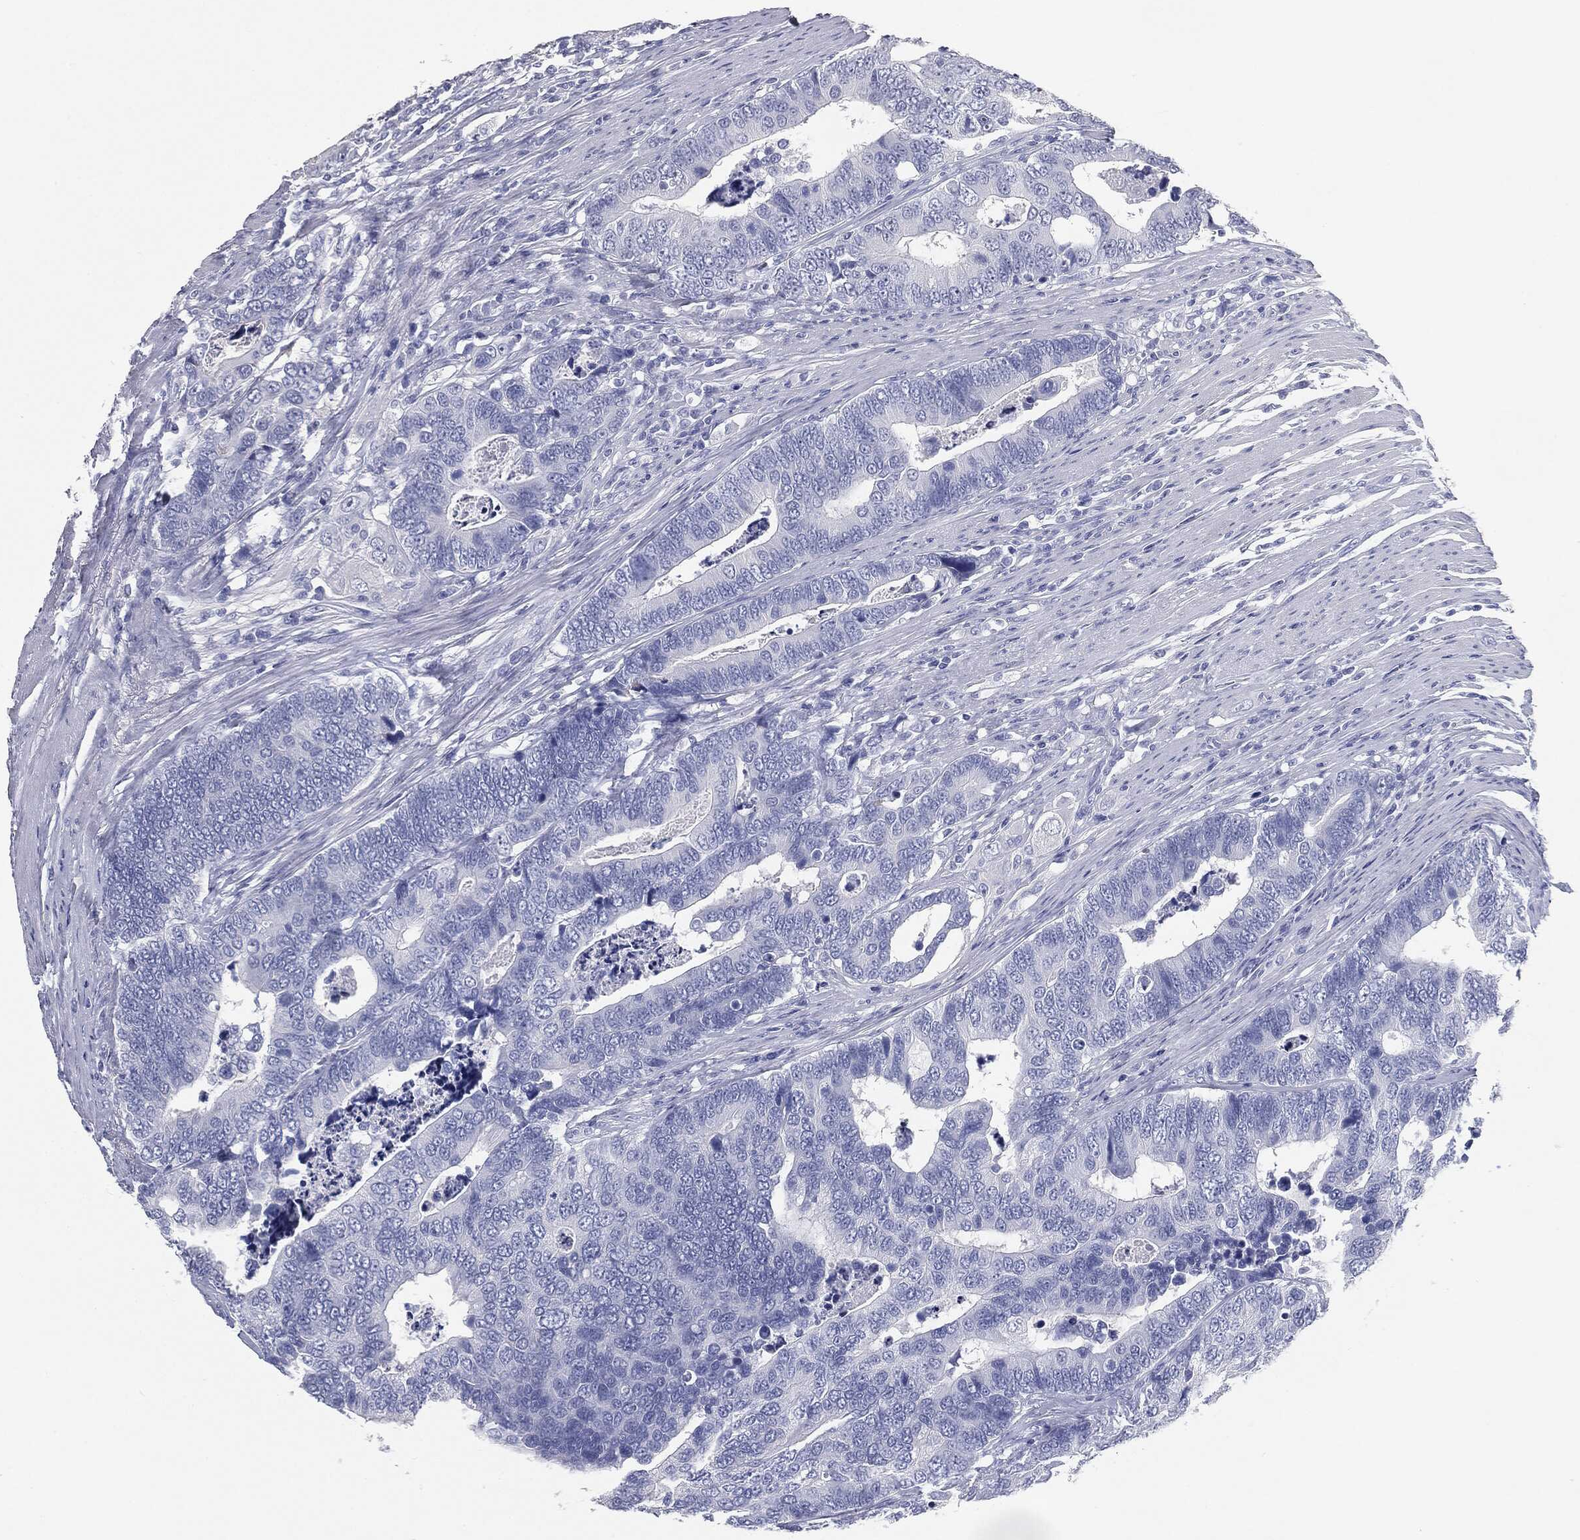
{"staining": {"intensity": "negative", "quantity": "none", "location": "none"}, "tissue": "colorectal cancer", "cell_type": "Tumor cells", "image_type": "cancer", "snomed": [{"axis": "morphology", "description": "Adenocarcinoma, NOS"}, {"axis": "topography", "description": "Colon"}], "caption": "A micrograph of human colorectal cancer is negative for staining in tumor cells.", "gene": "CUZD1", "patient": {"sex": "female", "age": 72}}